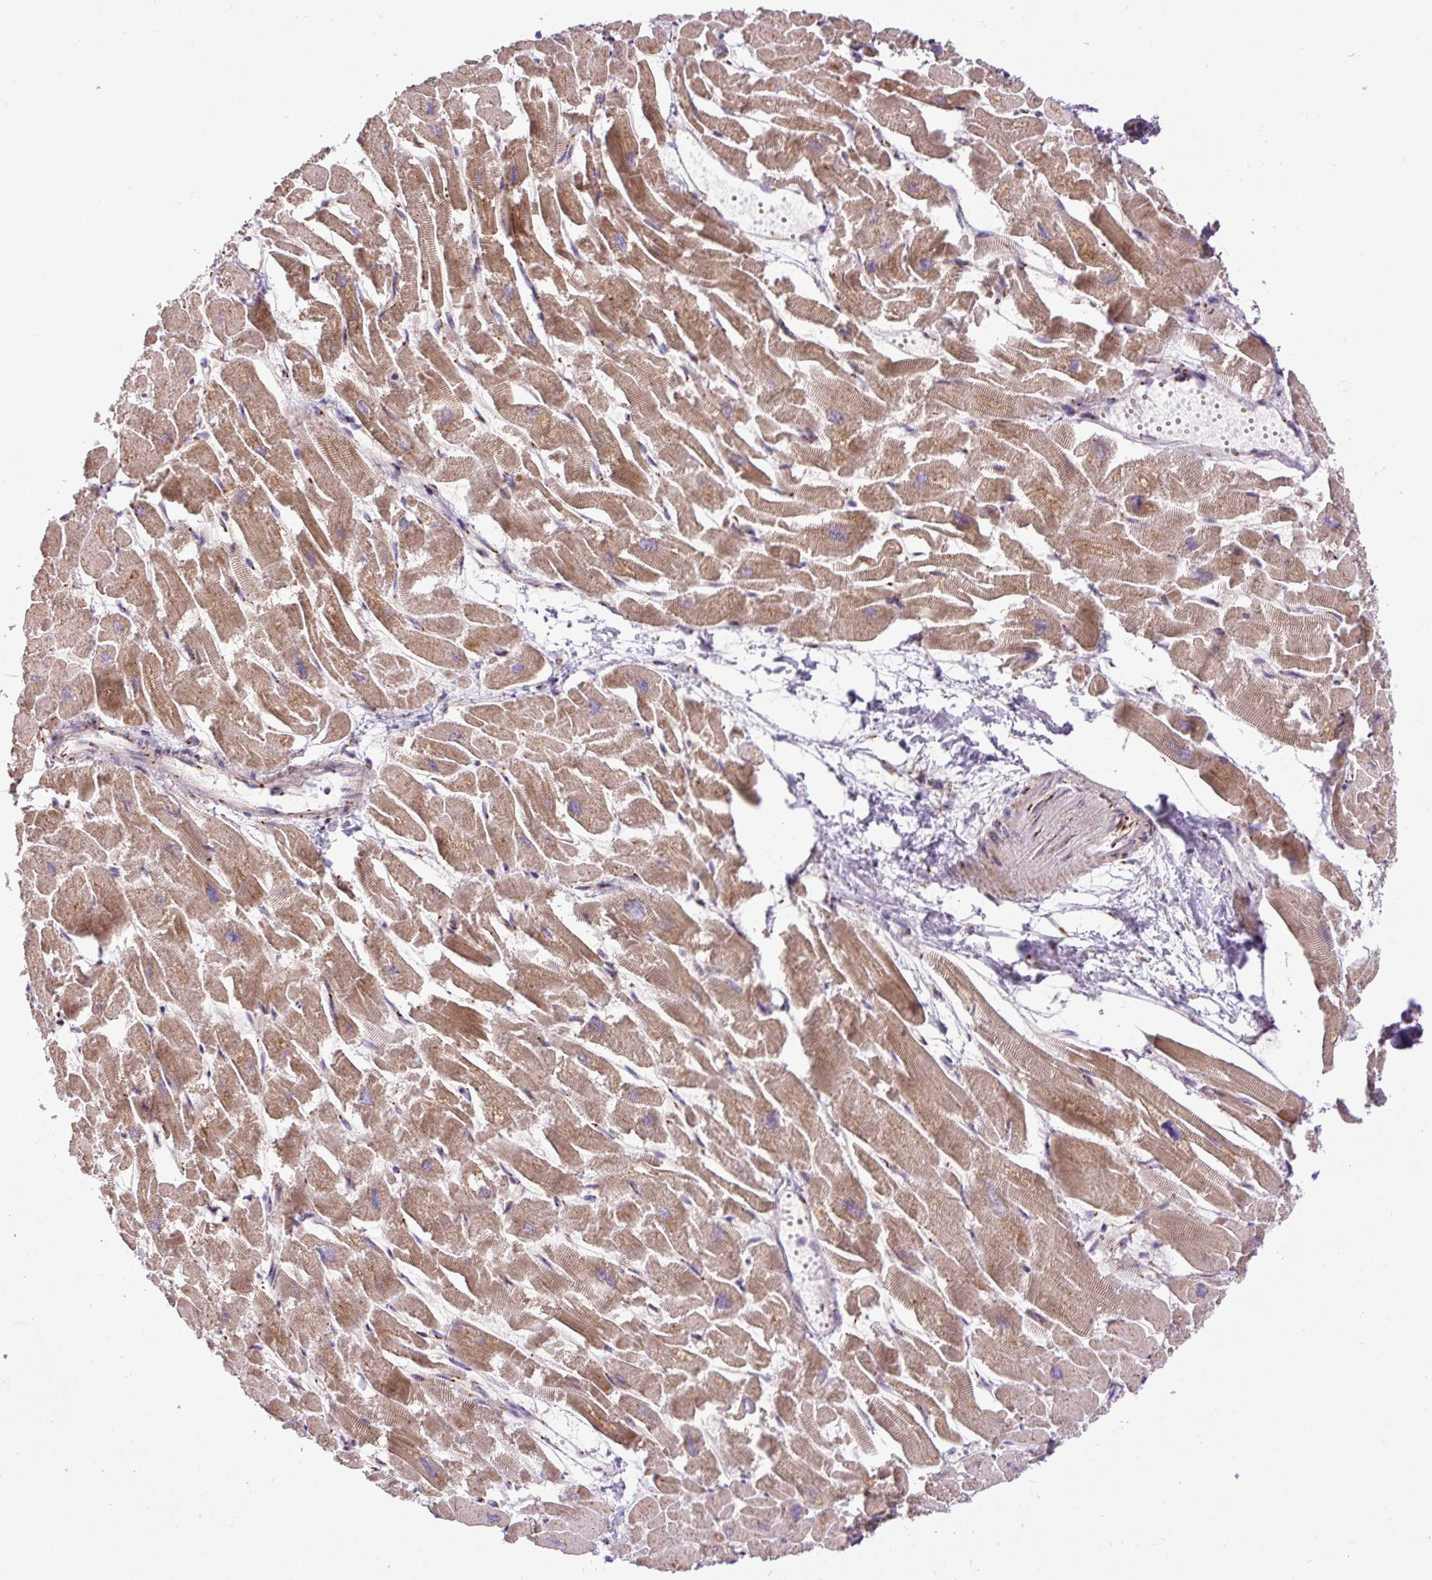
{"staining": {"intensity": "strong", "quantity": ">75%", "location": "cytoplasmic/membranous"}, "tissue": "heart muscle", "cell_type": "Cardiomyocytes", "image_type": "normal", "snomed": [{"axis": "morphology", "description": "Normal tissue, NOS"}, {"axis": "topography", "description": "Heart"}], "caption": "Immunohistochemical staining of unremarkable human heart muscle displays high levels of strong cytoplasmic/membranous staining in approximately >75% of cardiomyocytes. Nuclei are stained in blue.", "gene": "MSMP", "patient": {"sex": "male", "age": 54}}